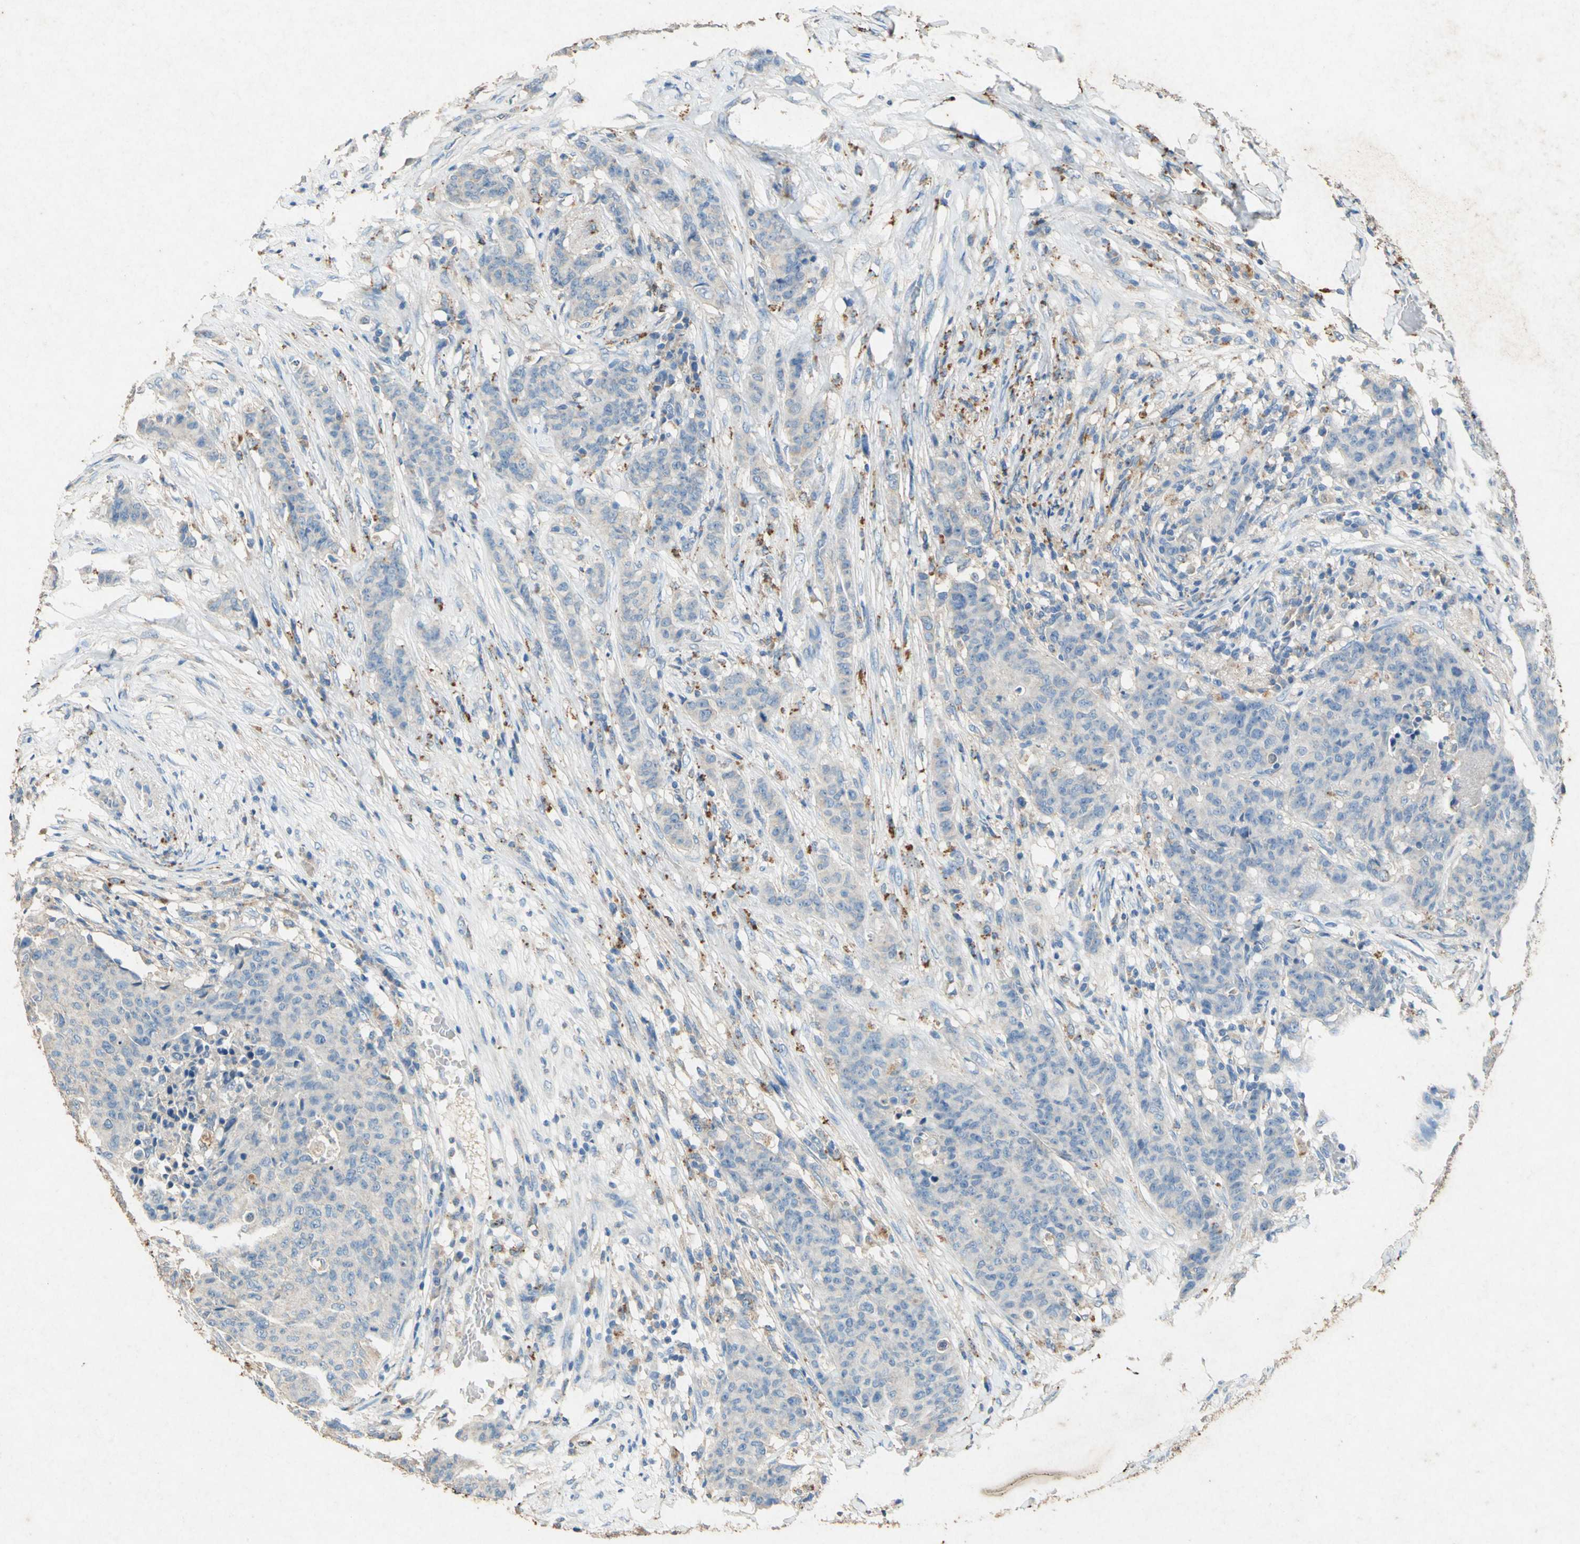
{"staining": {"intensity": "weak", "quantity": ">75%", "location": "cytoplasmic/membranous"}, "tissue": "breast cancer", "cell_type": "Tumor cells", "image_type": "cancer", "snomed": [{"axis": "morphology", "description": "Duct carcinoma"}, {"axis": "topography", "description": "Breast"}], "caption": "IHC of breast cancer (intraductal carcinoma) displays low levels of weak cytoplasmic/membranous staining in about >75% of tumor cells. (DAB = brown stain, brightfield microscopy at high magnification).", "gene": "ADAMTS5", "patient": {"sex": "female", "age": 40}}